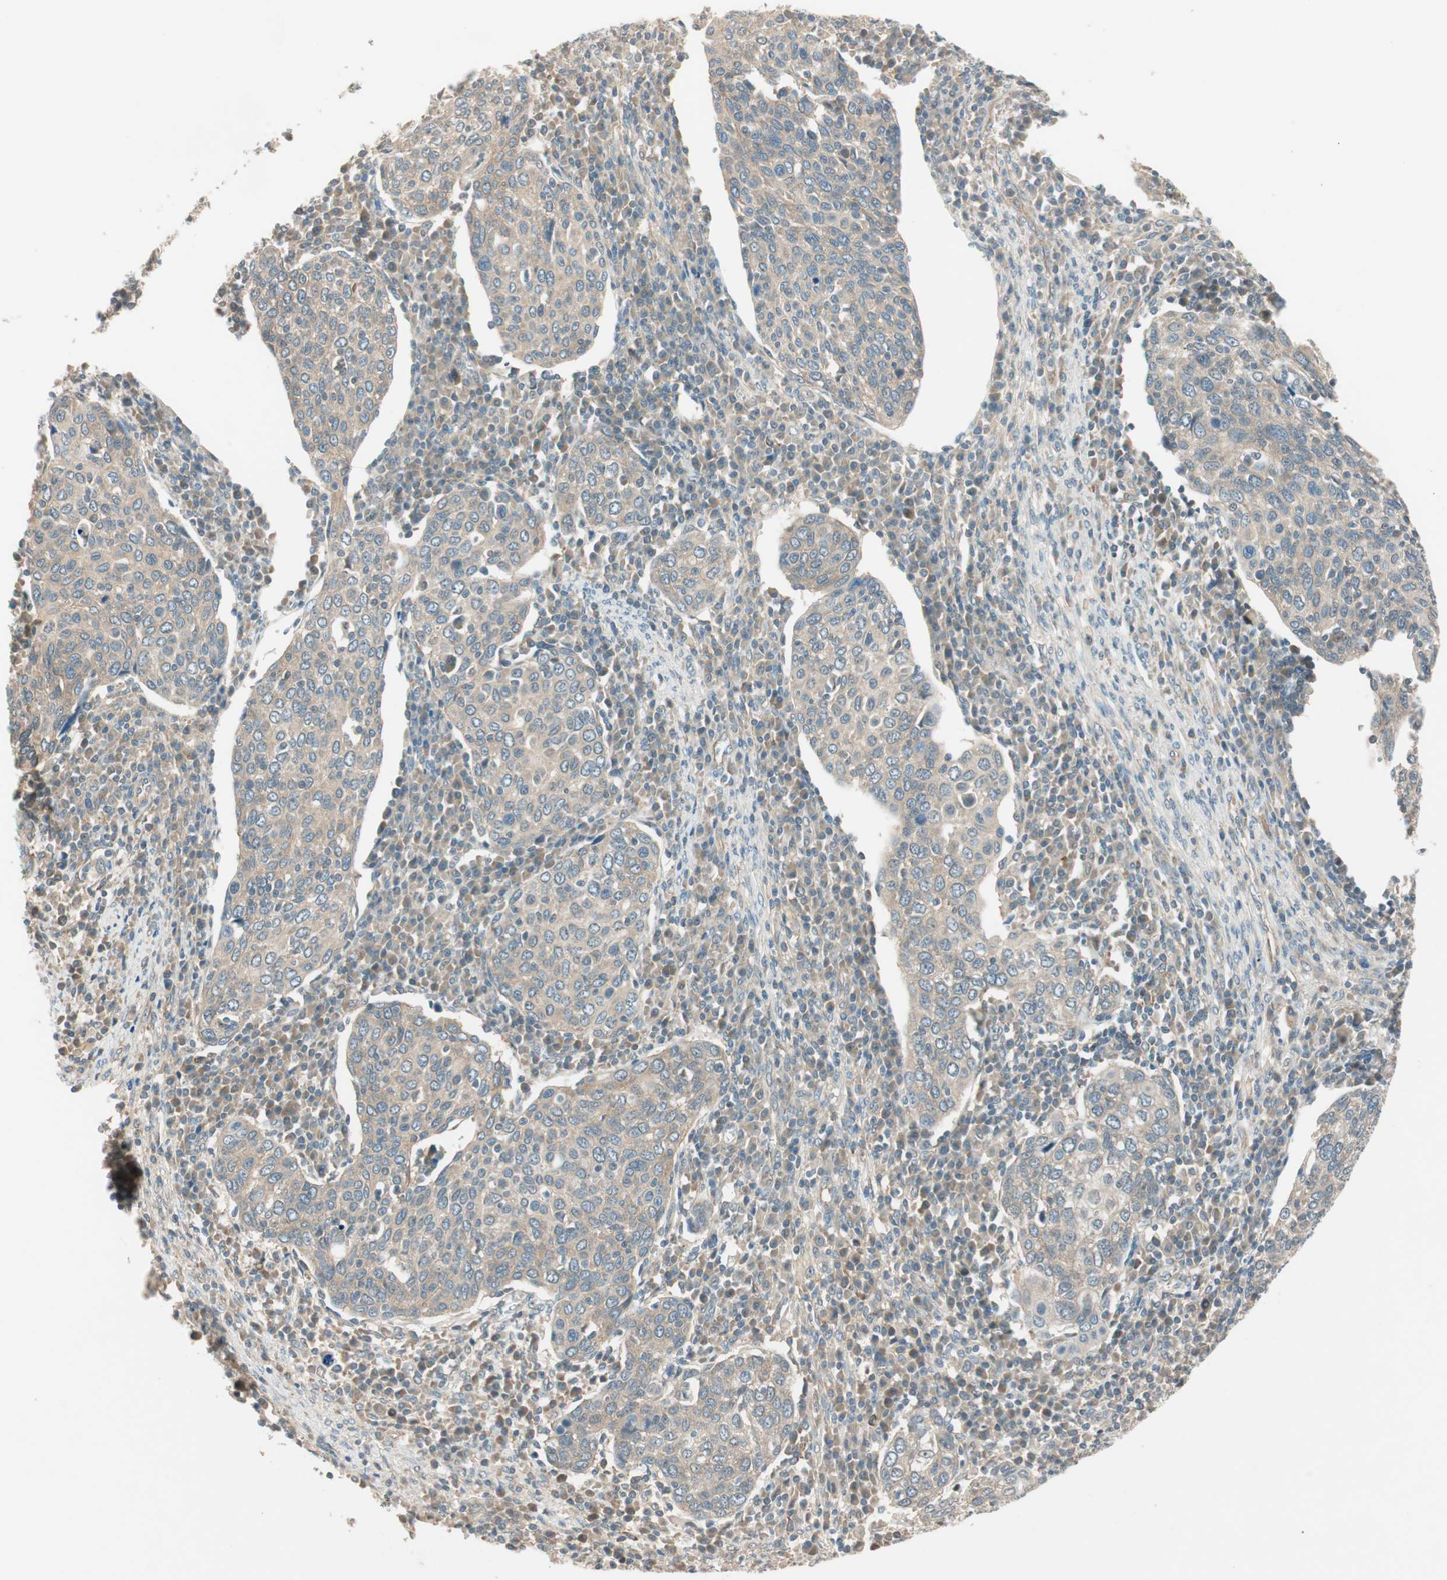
{"staining": {"intensity": "weak", "quantity": ">75%", "location": "cytoplasmic/membranous"}, "tissue": "cervical cancer", "cell_type": "Tumor cells", "image_type": "cancer", "snomed": [{"axis": "morphology", "description": "Squamous cell carcinoma, NOS"}, {"axis": "topography", "description": "Cervix"}], "caption": "IHC (DAB (3,3'-diaminobenzidine)) staining of human cervical squamous cell carcinoma shows weak cytoplasmic/membranous protein expression in approximately >75% of tumor cells.", "gene": "PSMD8", "patient": {"sex": "female", "age": 40}}